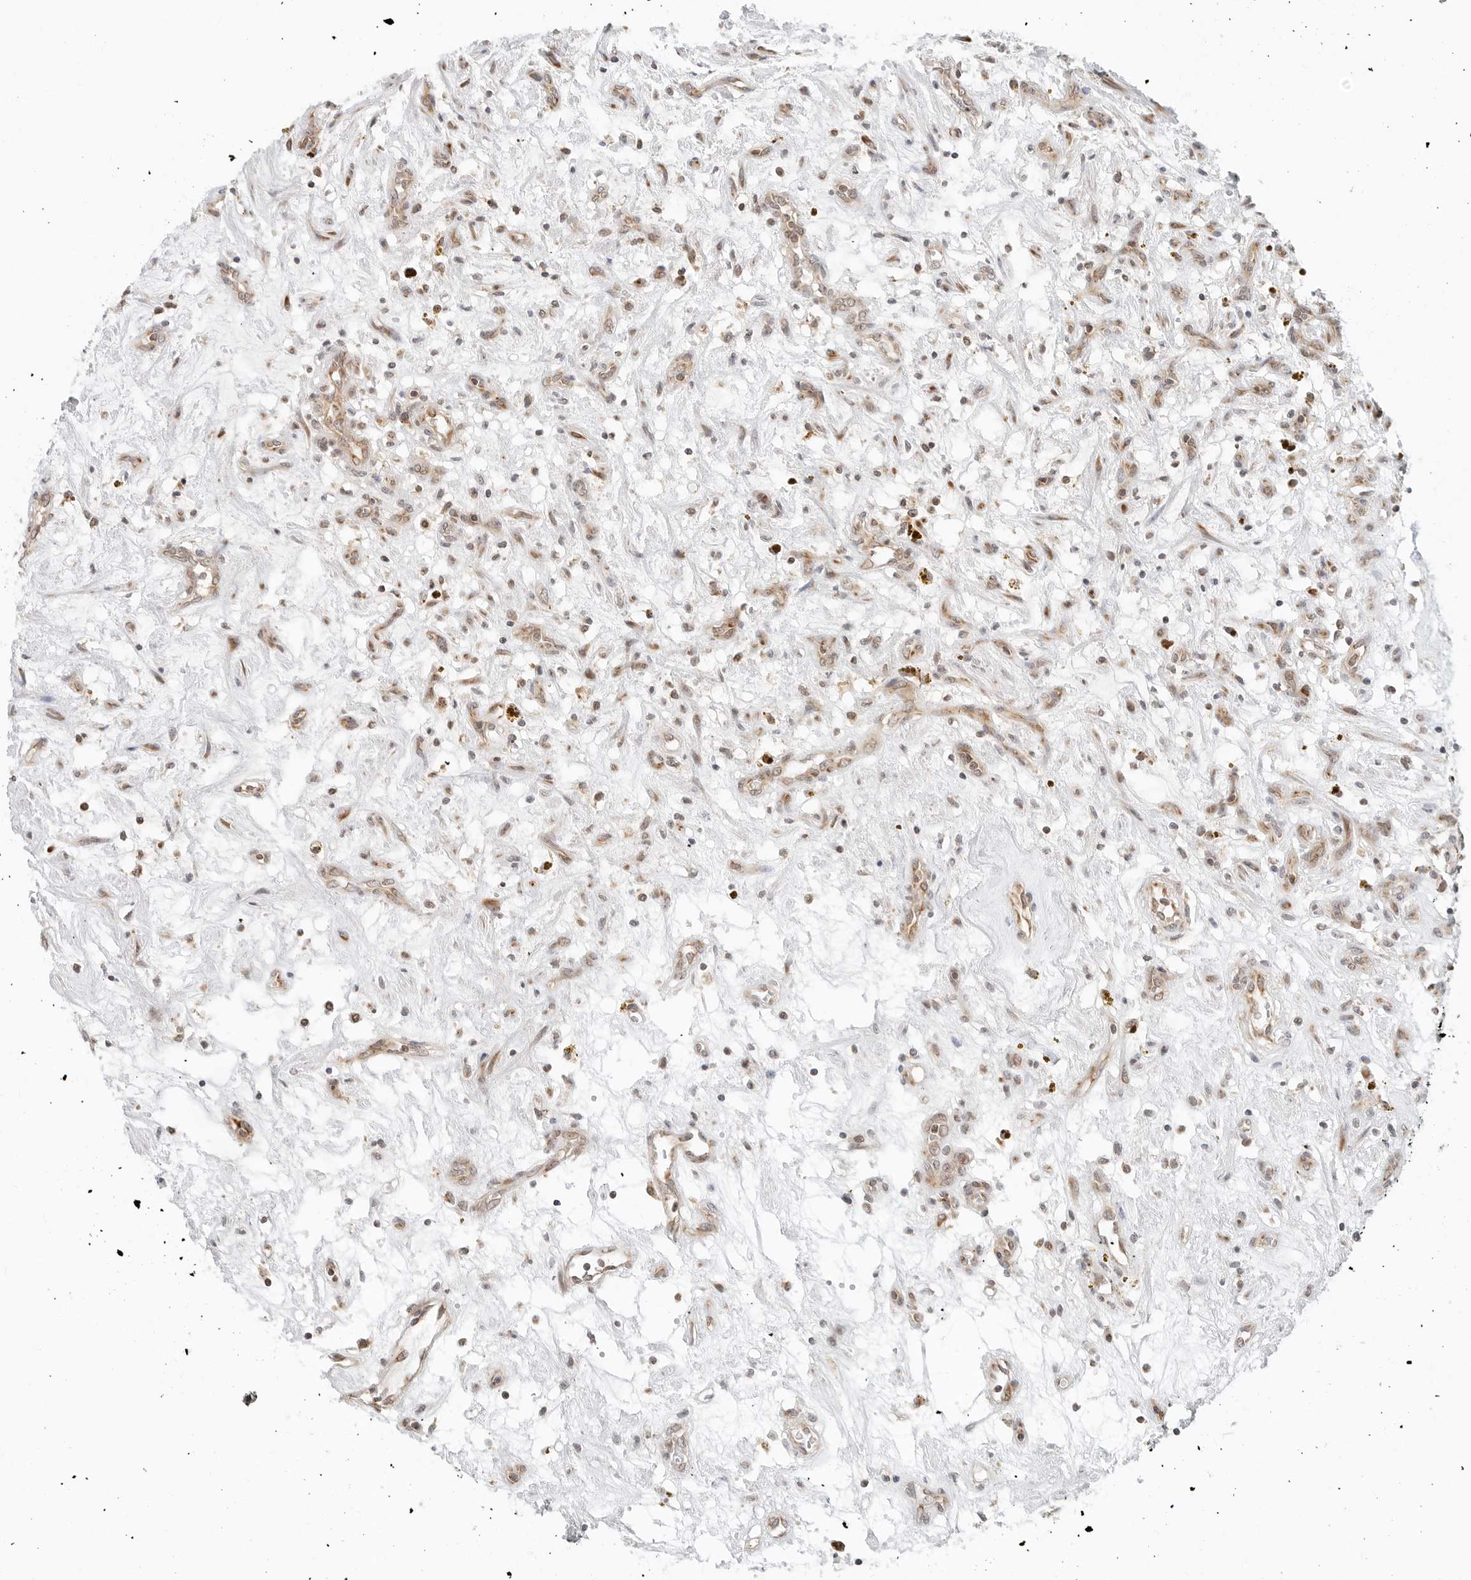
{"staining": {"intensity": "weak", "quantity": ">75%", "location": "cytoplasmic/membranous"}, "tissue": "renal cancer", "cell_type": "Tumor cells", "image_type": "cancer", "snomed": [{"axis": "morphology", "description": "Adenocarcinoma, NOS"}, {"axis": "topography", "description": "Kidney"}], "caption": "Protein expression analysis of human renal cancer reveals weak cytoplasmic/membranous expression in about >75% of tumor cells.", "gene": "POLR3GL", "patient": {"sex": "female", "age": 57}}